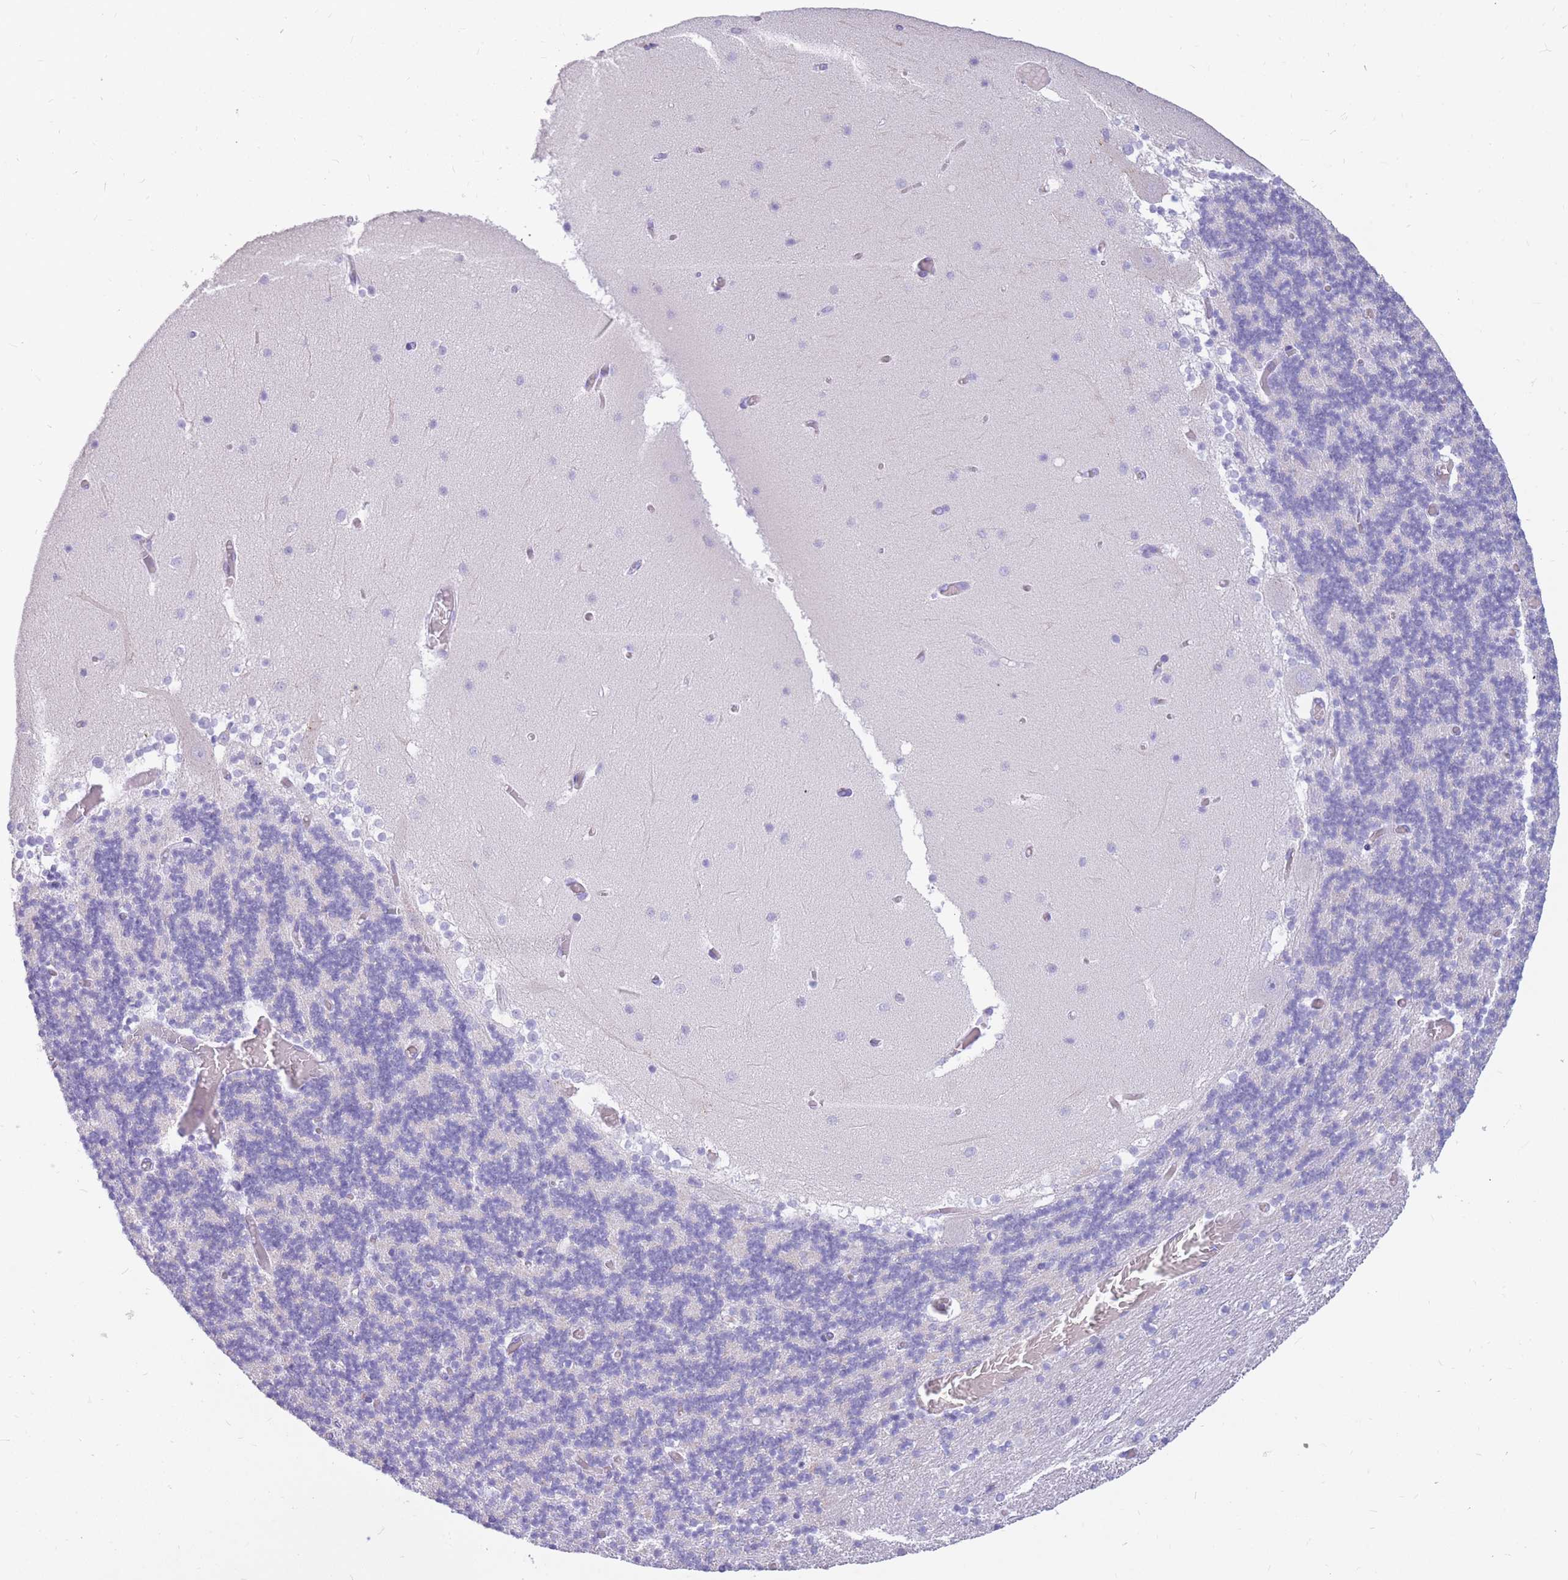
{"staining": {"intensity": "negative", "quantity": "none", "location": "none"}, "tissue": "cerebellum", "cell_type": "Cells in granular layer", "image_type": "normal", "snomed": [{"axis": "morphology", "description": "Normal tissue, NOS"}, {"axis": "topography", "description": "Cerebellum"}], "caption": "Immunohistochemistry (IHC) of benign cerebellum reveals no staining in cells in granular layer. The staining is performed using DAB brown chromogen with nuclei counter-stained in using hematoxylin.", "gene": "TPSAB1", "patient": {"sex": "female", "age": 28}}